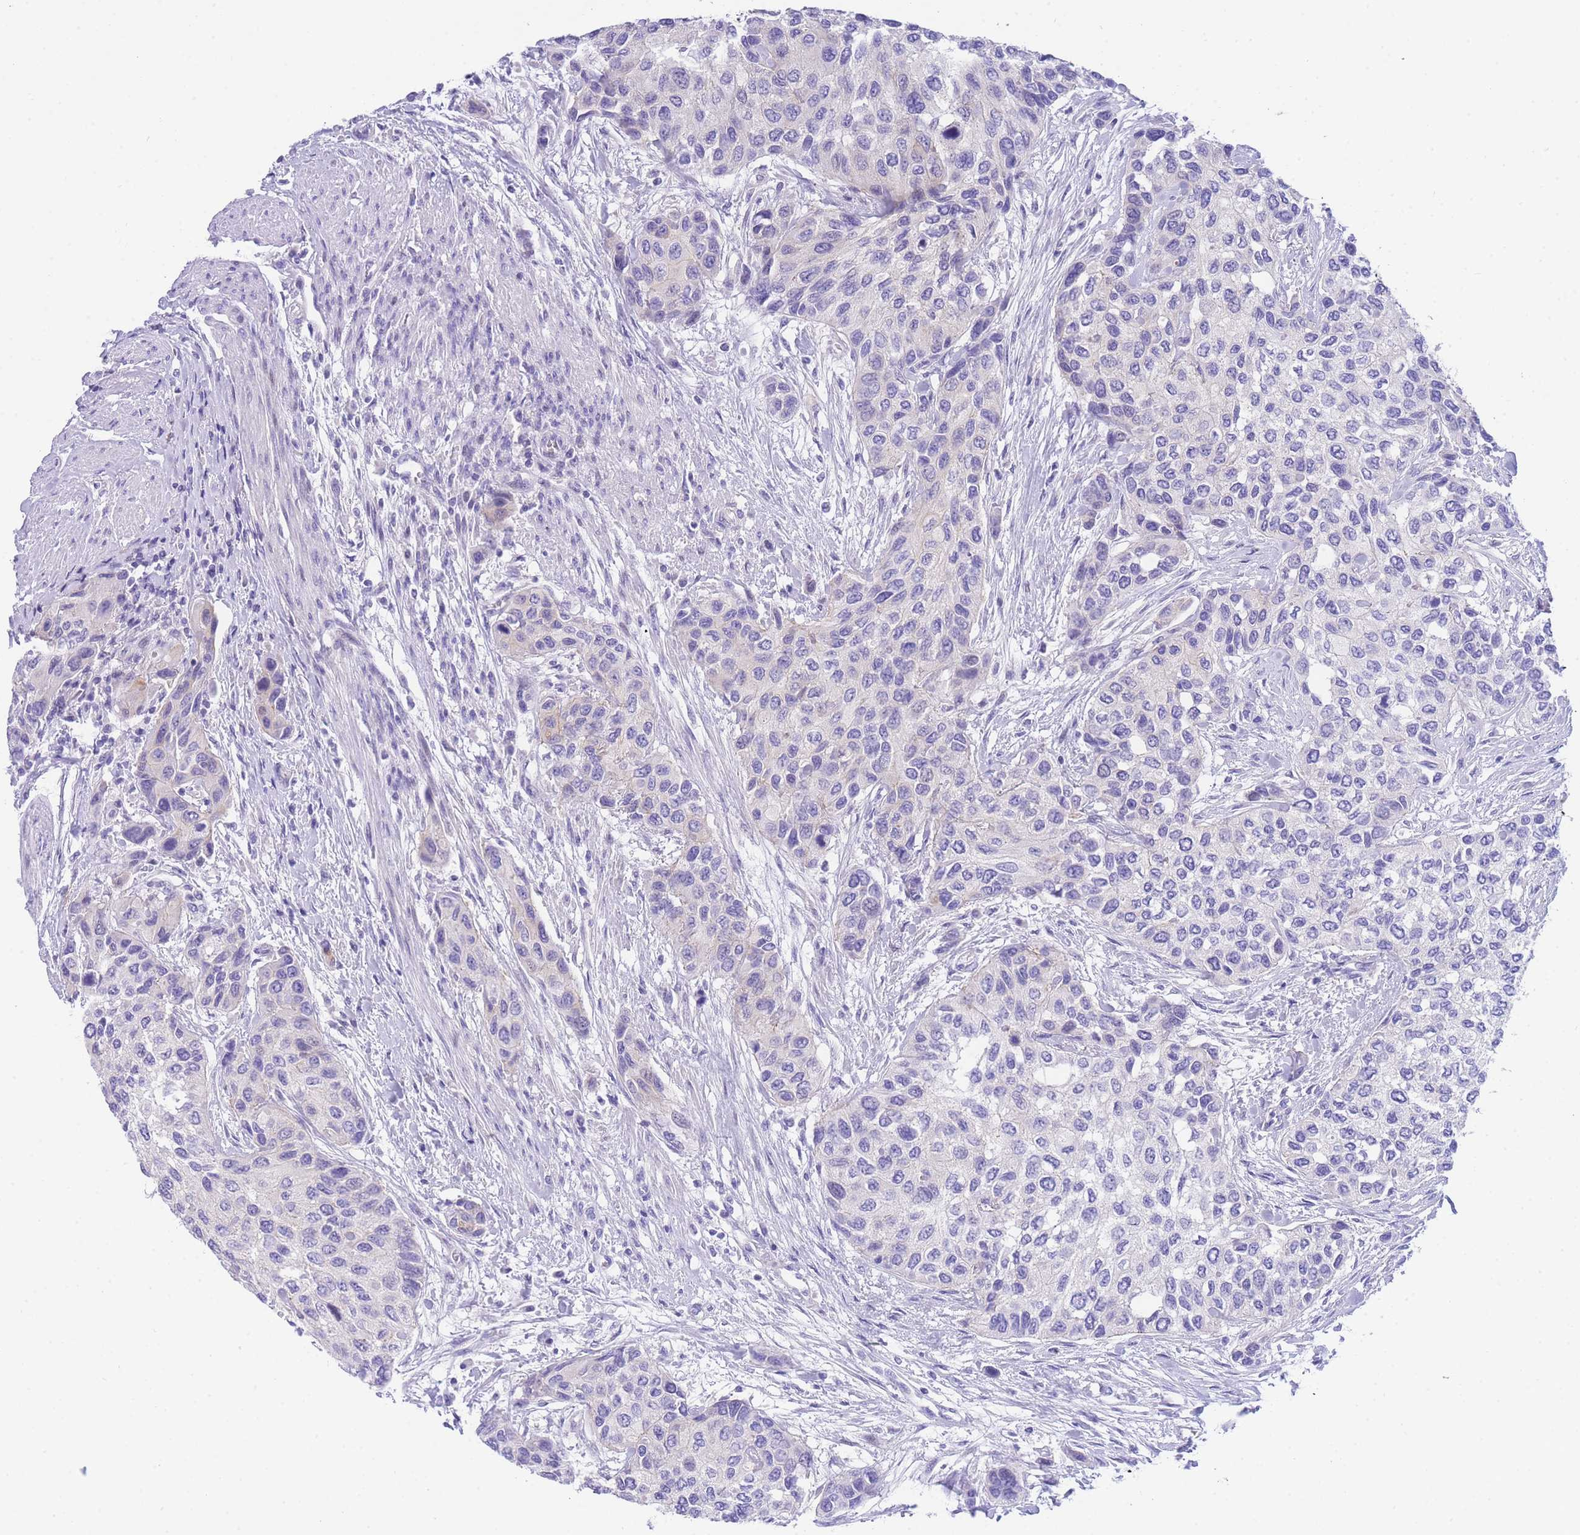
{"staining": {"intensity": "negative", "quantity": "none", "location": "none"}, "tissue": "urothelial cancer", "cell_type": "Tumor cells", "image_type": "cancer", "snomed": [{"axis": "morphology", "description": "Normal tissue, NOS"}, {"axis": "morphology", "description": "Urothelial carcinoma, High grade"}, {"axis": "topography", "description": "Vascular tissue"}, {"axis": "topography", "description": "Urinary bladder"}], "caption": "Immunohistochemistry image of neoplastic tissue: high-grade urothelial carcinoma stained with DAB (3,3'-diaminobenzidine) demonstrates no significant protein staining in tumor cells. (Brightfield microscopy of DAB (3,3'-diaminobenzidine) immunohistochemistry (IHC) at high magnification).", "gene": "TIFAB", "patient": {"sex": "female", "age": 56}}